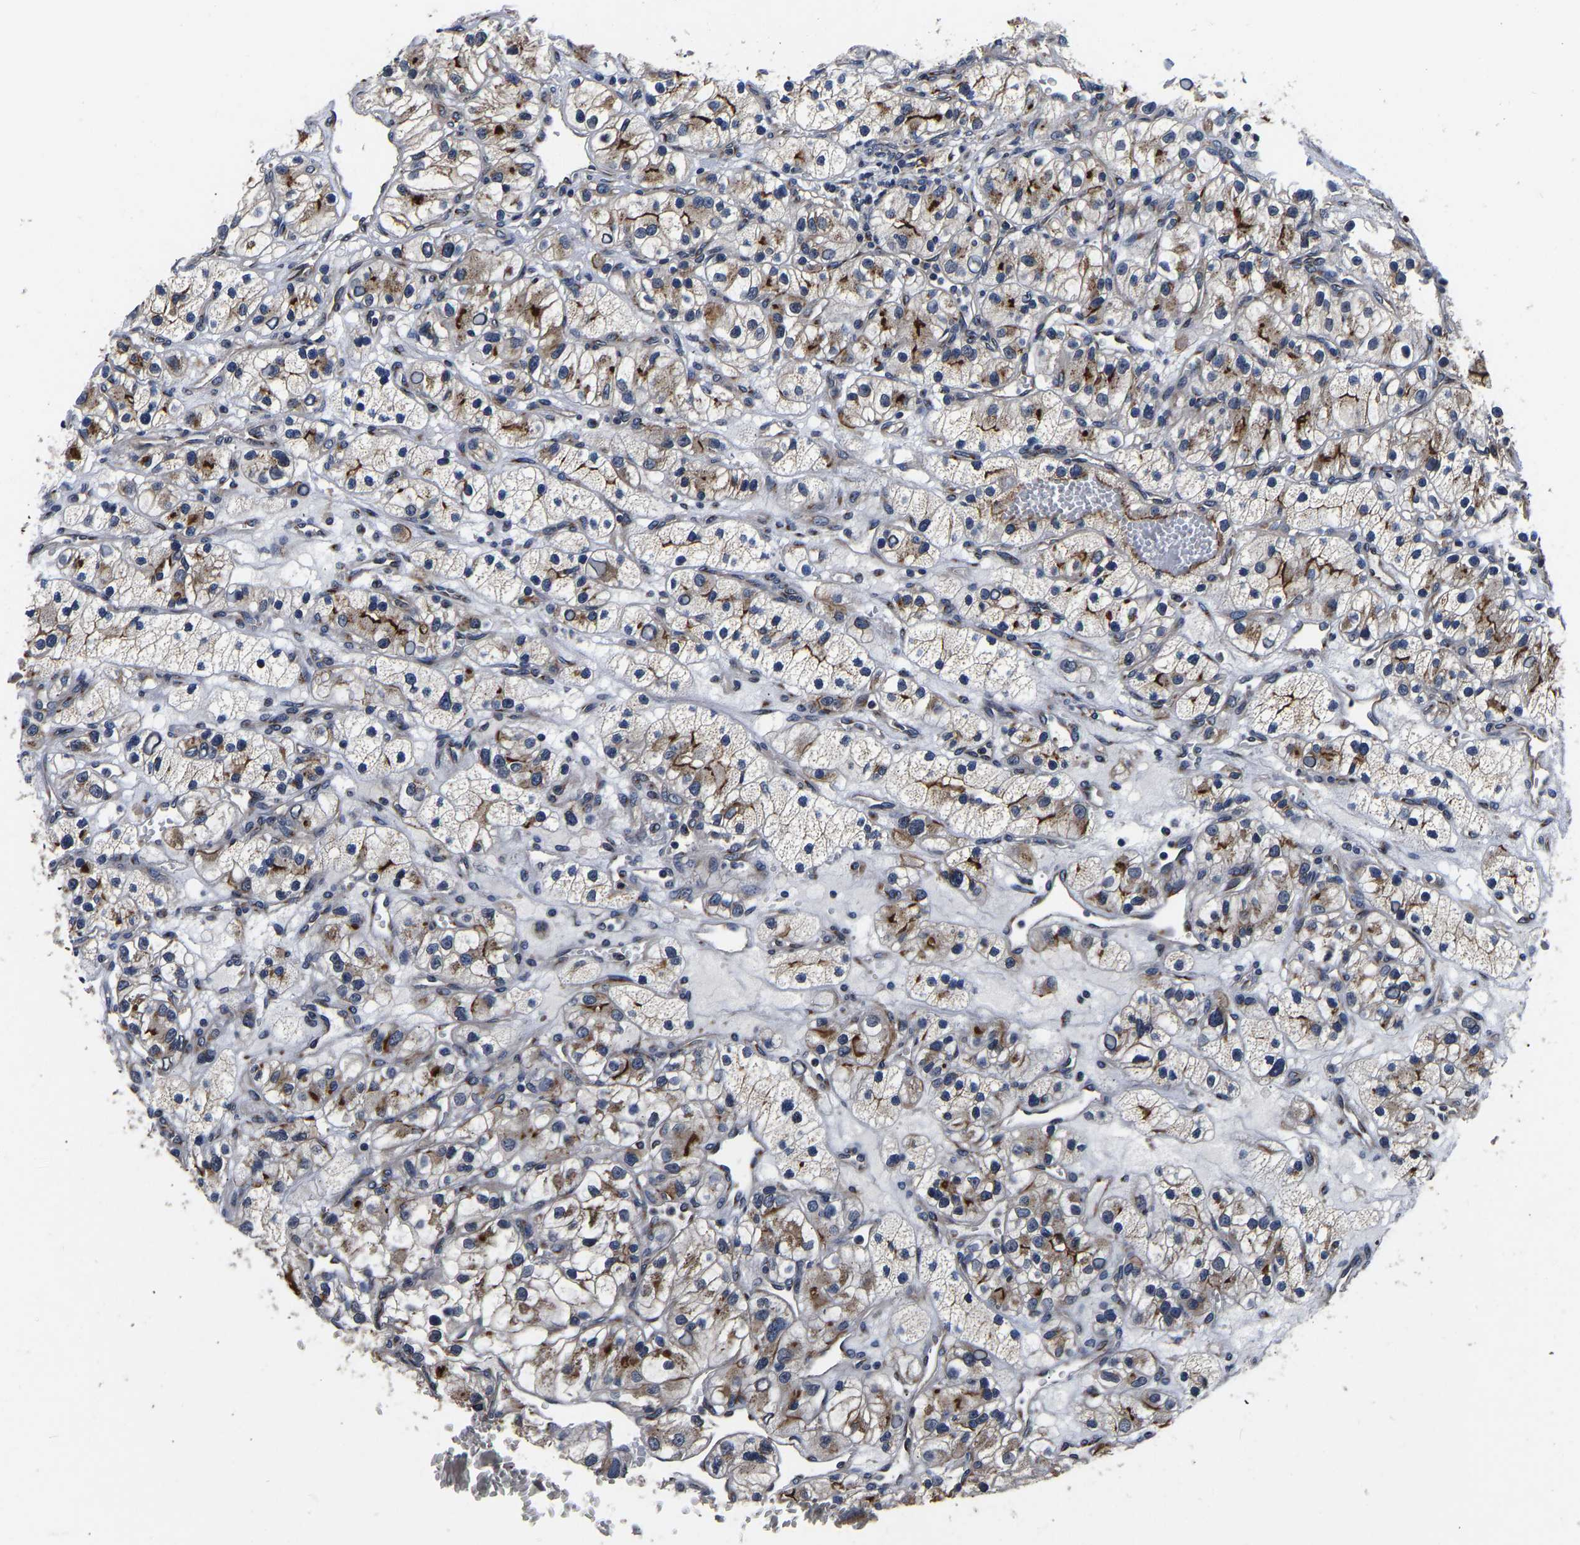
{"staining": {"intensity": "moderate", "quantity": "25%-75%", "location": "cytoplasmic/membranous"}, "tissue": "renal cancer", "cell_type": "Tumor cells", "image_type": "cancer", "snomed": [{"axis": "morphology", "description": "Adenocarcinoma, NOS"}, {"axis": "topography", "description": "Kidney"}], "caption": "Immunohistochemistry histopathology image of human adenocarcinoma (renal) stained for a protein (brown), which reveals medium levels of moderate cytoplasmic/membranous staining in about 25%-75% of tumor cells.", "gene": "RABAC1", "patient": {"sex": "female", "age": 57}}